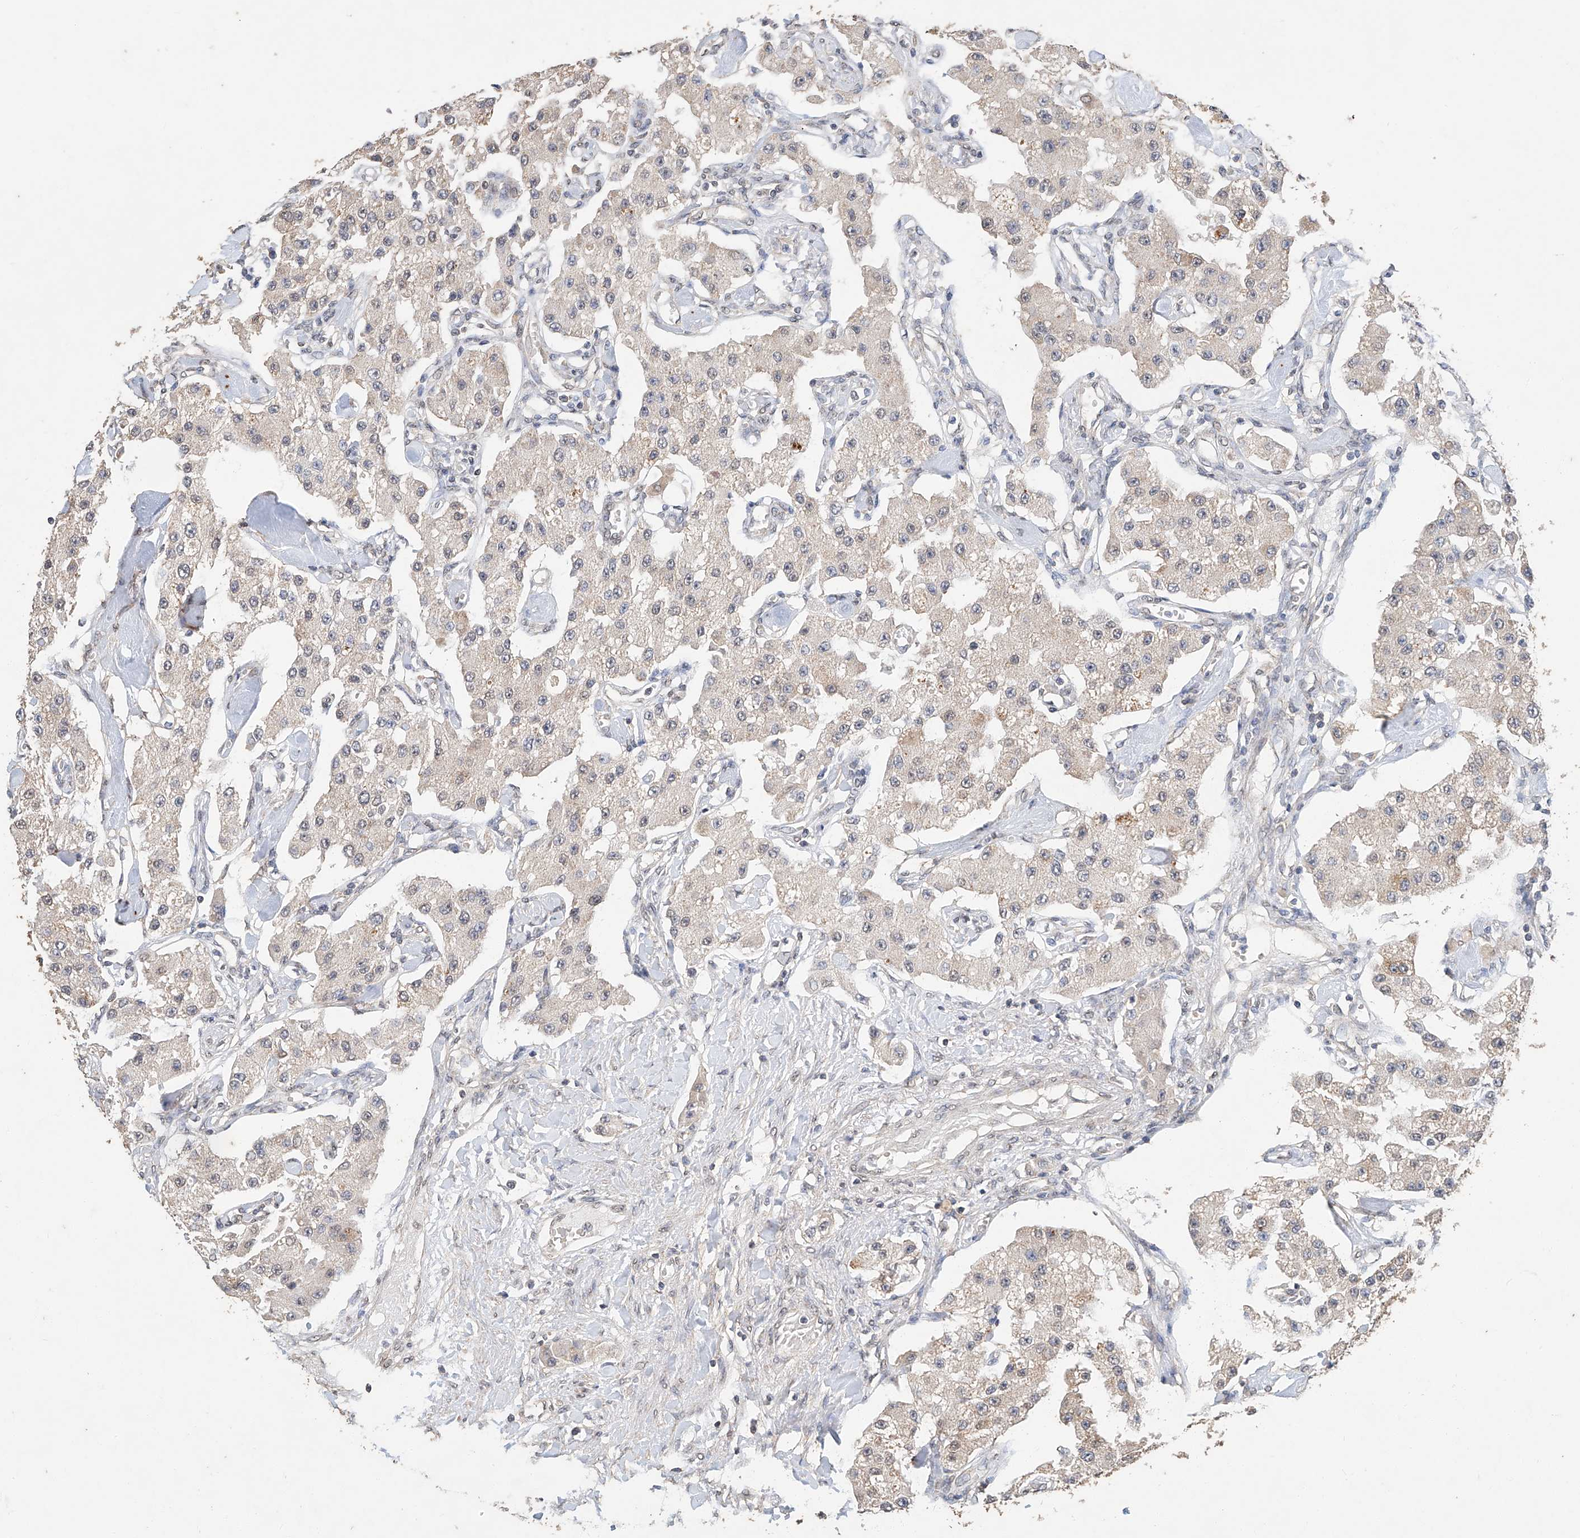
{"staining": {"intensity": "negative", "quantity": "none", "location": "none"}, "tissue": "carcinoid", "cell_type": "Tumor cells", "image_type": "cancer", "snomed": [{"axis": "morphology", "description": "Carcinoid, malignant, NOS"}, {"axis": "topography", "description": "Pancreas"}], "caption": "Carcinoid was stained to show a protein in brown. There is no significant staining in tumor cells.", "gene": "CERS4", "patient": {"sex": "male", "age": 41}}